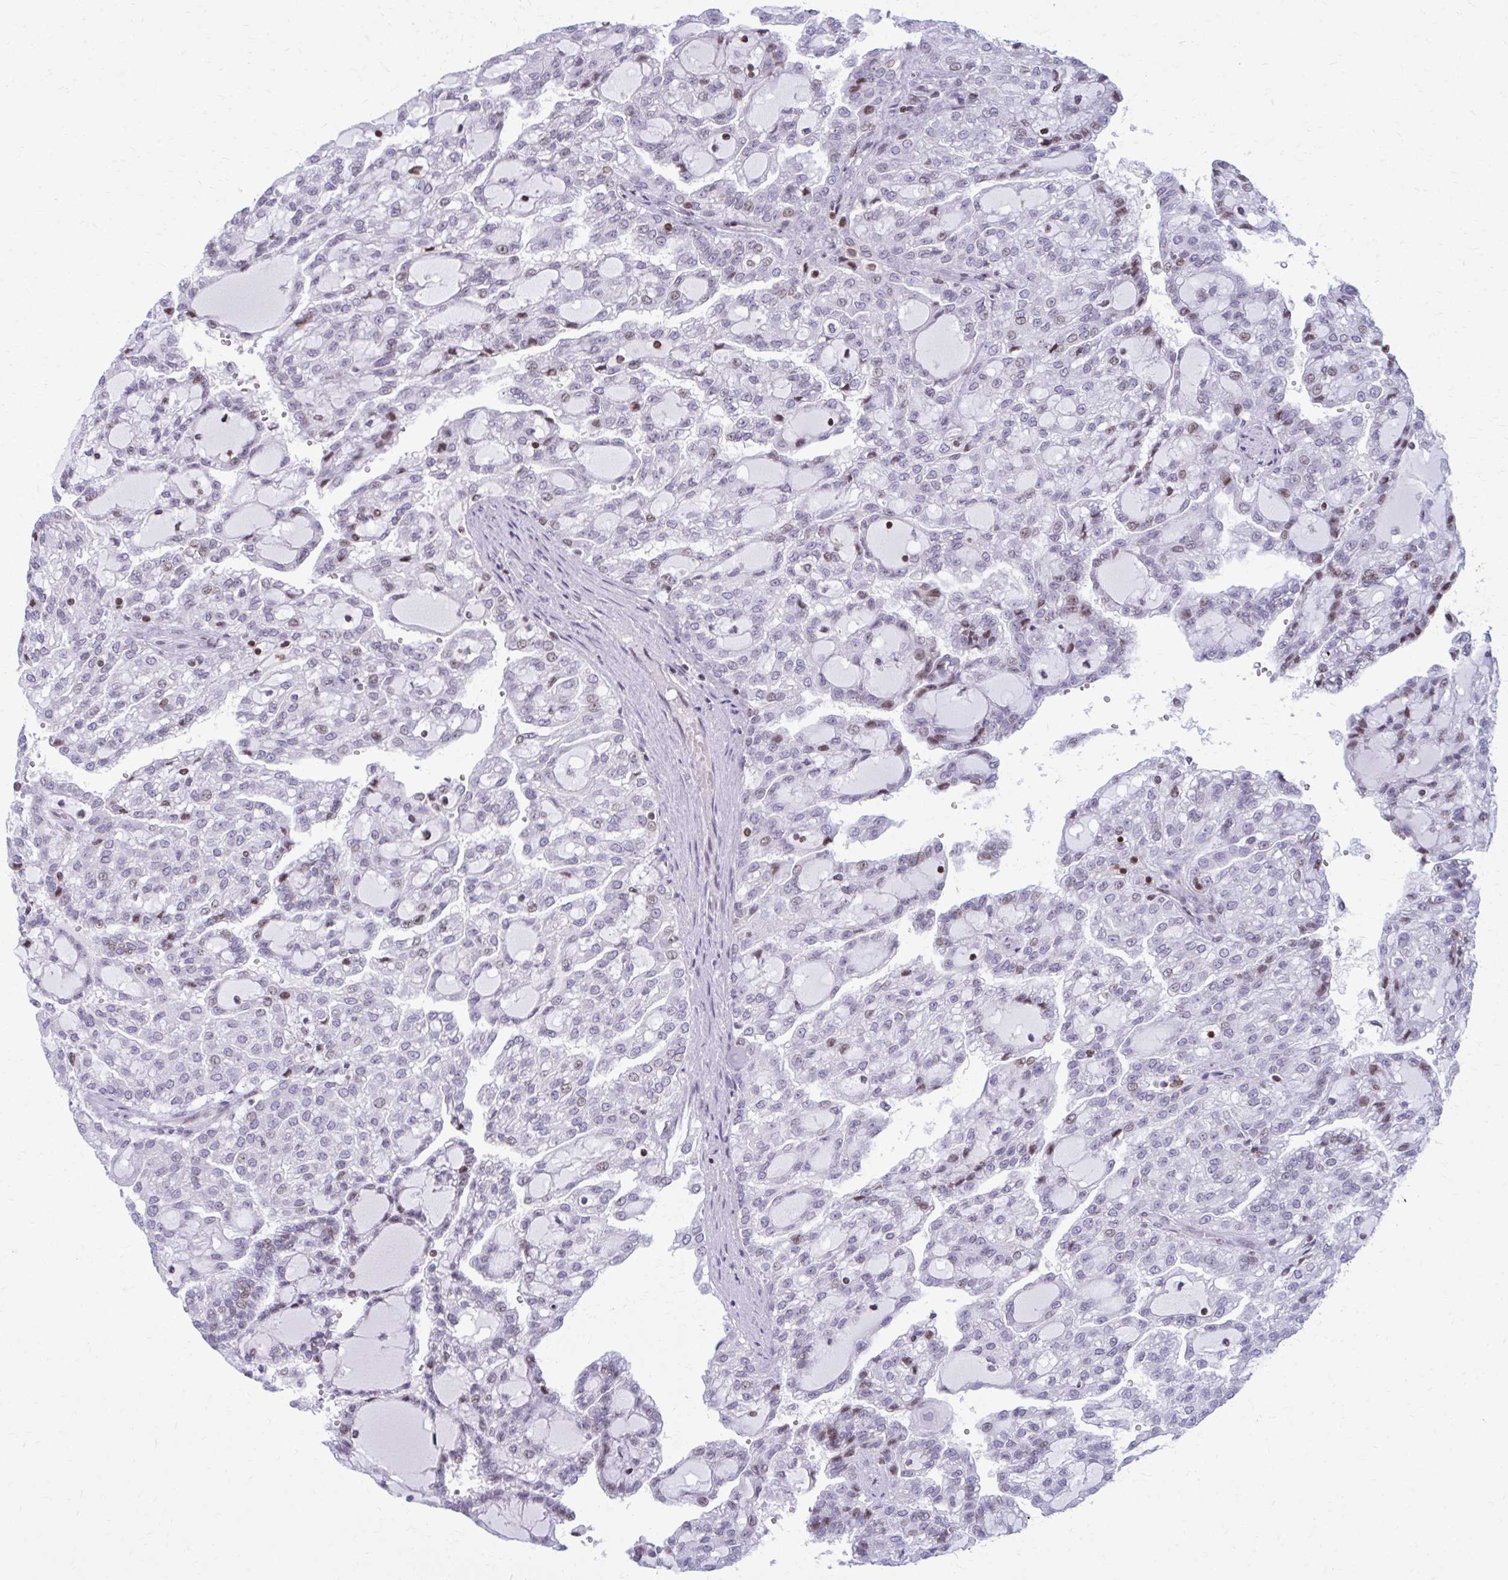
{"staining": {"intensity": "weak", "quantity": "<25%", "location": "nuclear"}, "tissue": "renal cancer", "cell_type": "Tumor cells", "image_type": "cancer", "snomed": [{"axis": "morphology", "description": "Adenocarcinoma, NOS"}, {"axis": "topography", "description": "Kidney"}], "caption": "The immunohistochemistry micrograph has no significant expression in tumor cells of renal cancer (adenocarcinoma) tissue.", "gene": "AP5M1", "patient": {"sex": "male", "age": 63}}